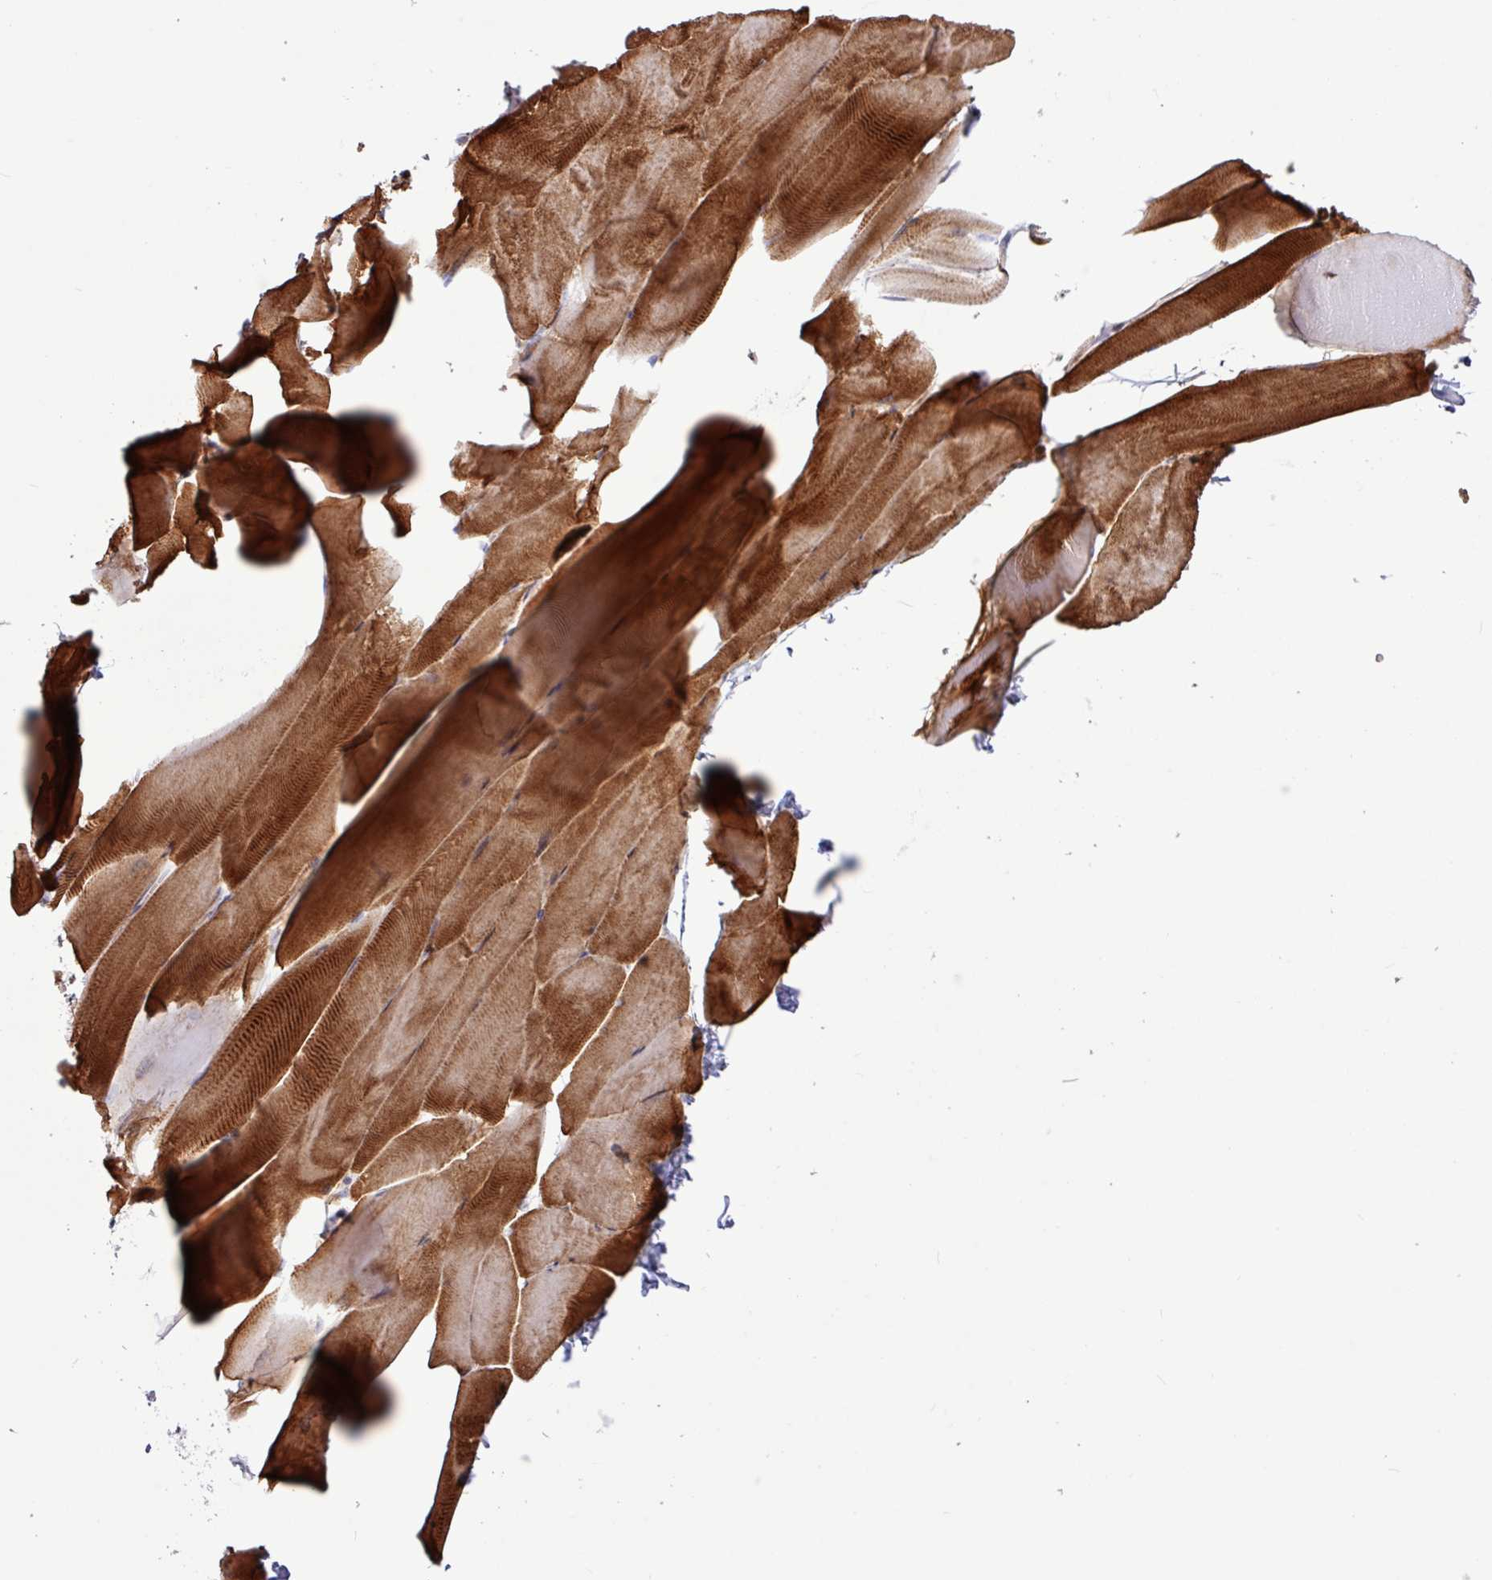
{"staining": {"intensity": "strong", "quantity": ">75%", "location": "cytoplasmic/membranous"}, "tissue": "skeletal muscle", "cell_type": "Myocytes", "image_type": "normal", "snomed": [{"axis": "morphology", "description": "Normal tissue, NOS"}, {"axis": "topography", "description": "Skeletal muscle"}], "caption": "This micrograph shows immunohistochemistry (IHC) staining of benign skeletal muscle, with high strong cytoplasmic/membranous expression in about >75% of myocytes.", "gene": "RTL3", "patient": {"sex": "female", "age": 64}}